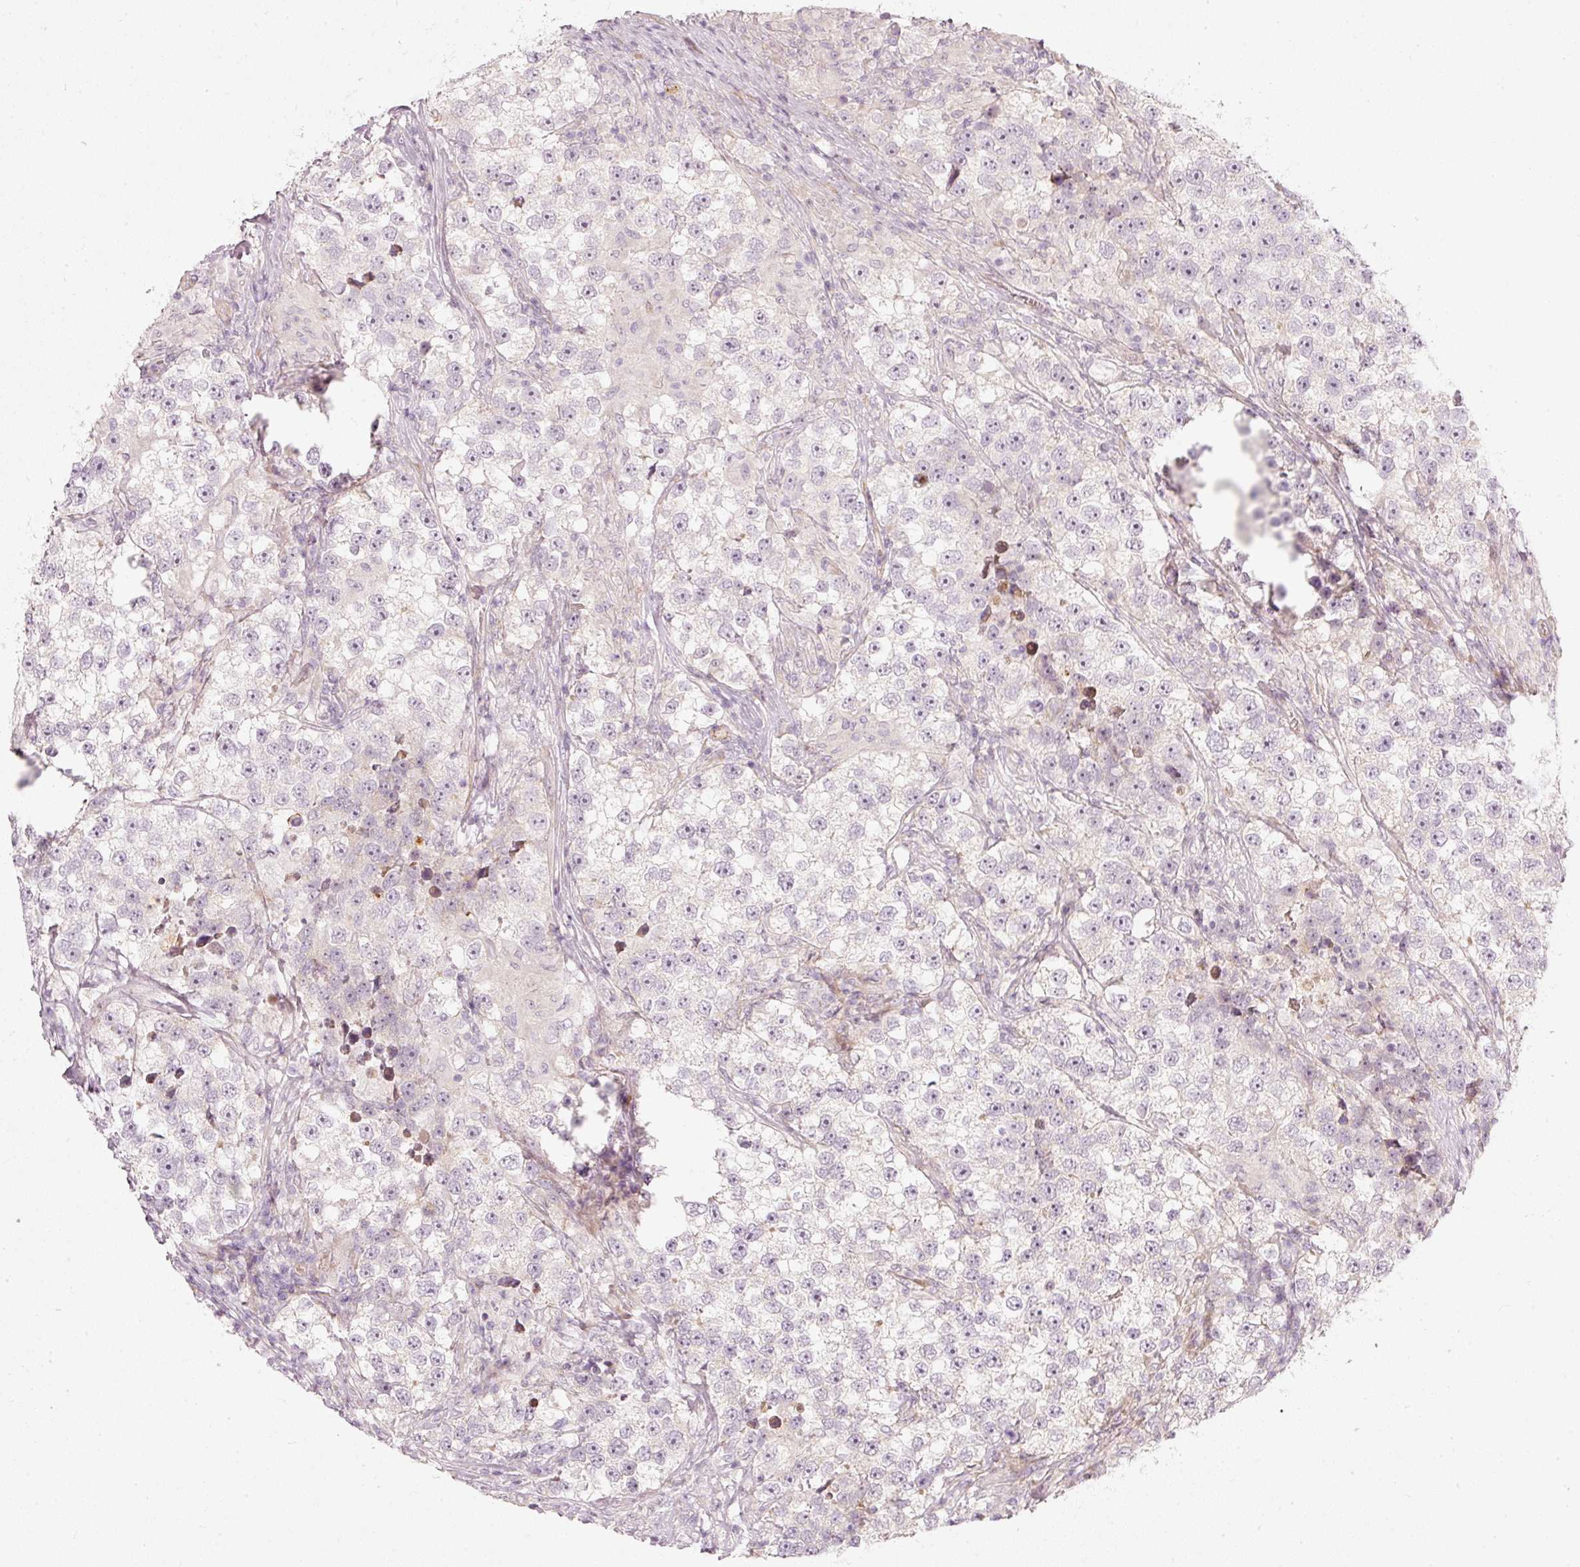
{"staining": {"intensity": "negative", "quantity": "none", "location": "none"}, "tissue": "testis cancer", "cell_type": "Tumor cells", "image_type": "cancer", "snomed": [{"axis": "morphology", "description": "Seminoma, NOS"}, {"axis": "topography", "description": "Testis"}], "caption": "Immunohistochemical staining of human testis cancer demonstrates no significant staining in tumor cells. Brightfield microscopy of immunohistochemistry (IHC) stained with DAB (3,3'-diaminobenzidine) (brown) and hematoxylin (blue), captured at high magnification.", "gene": "KCNQ1", "patient": {"sex": "male", "age": 46}}